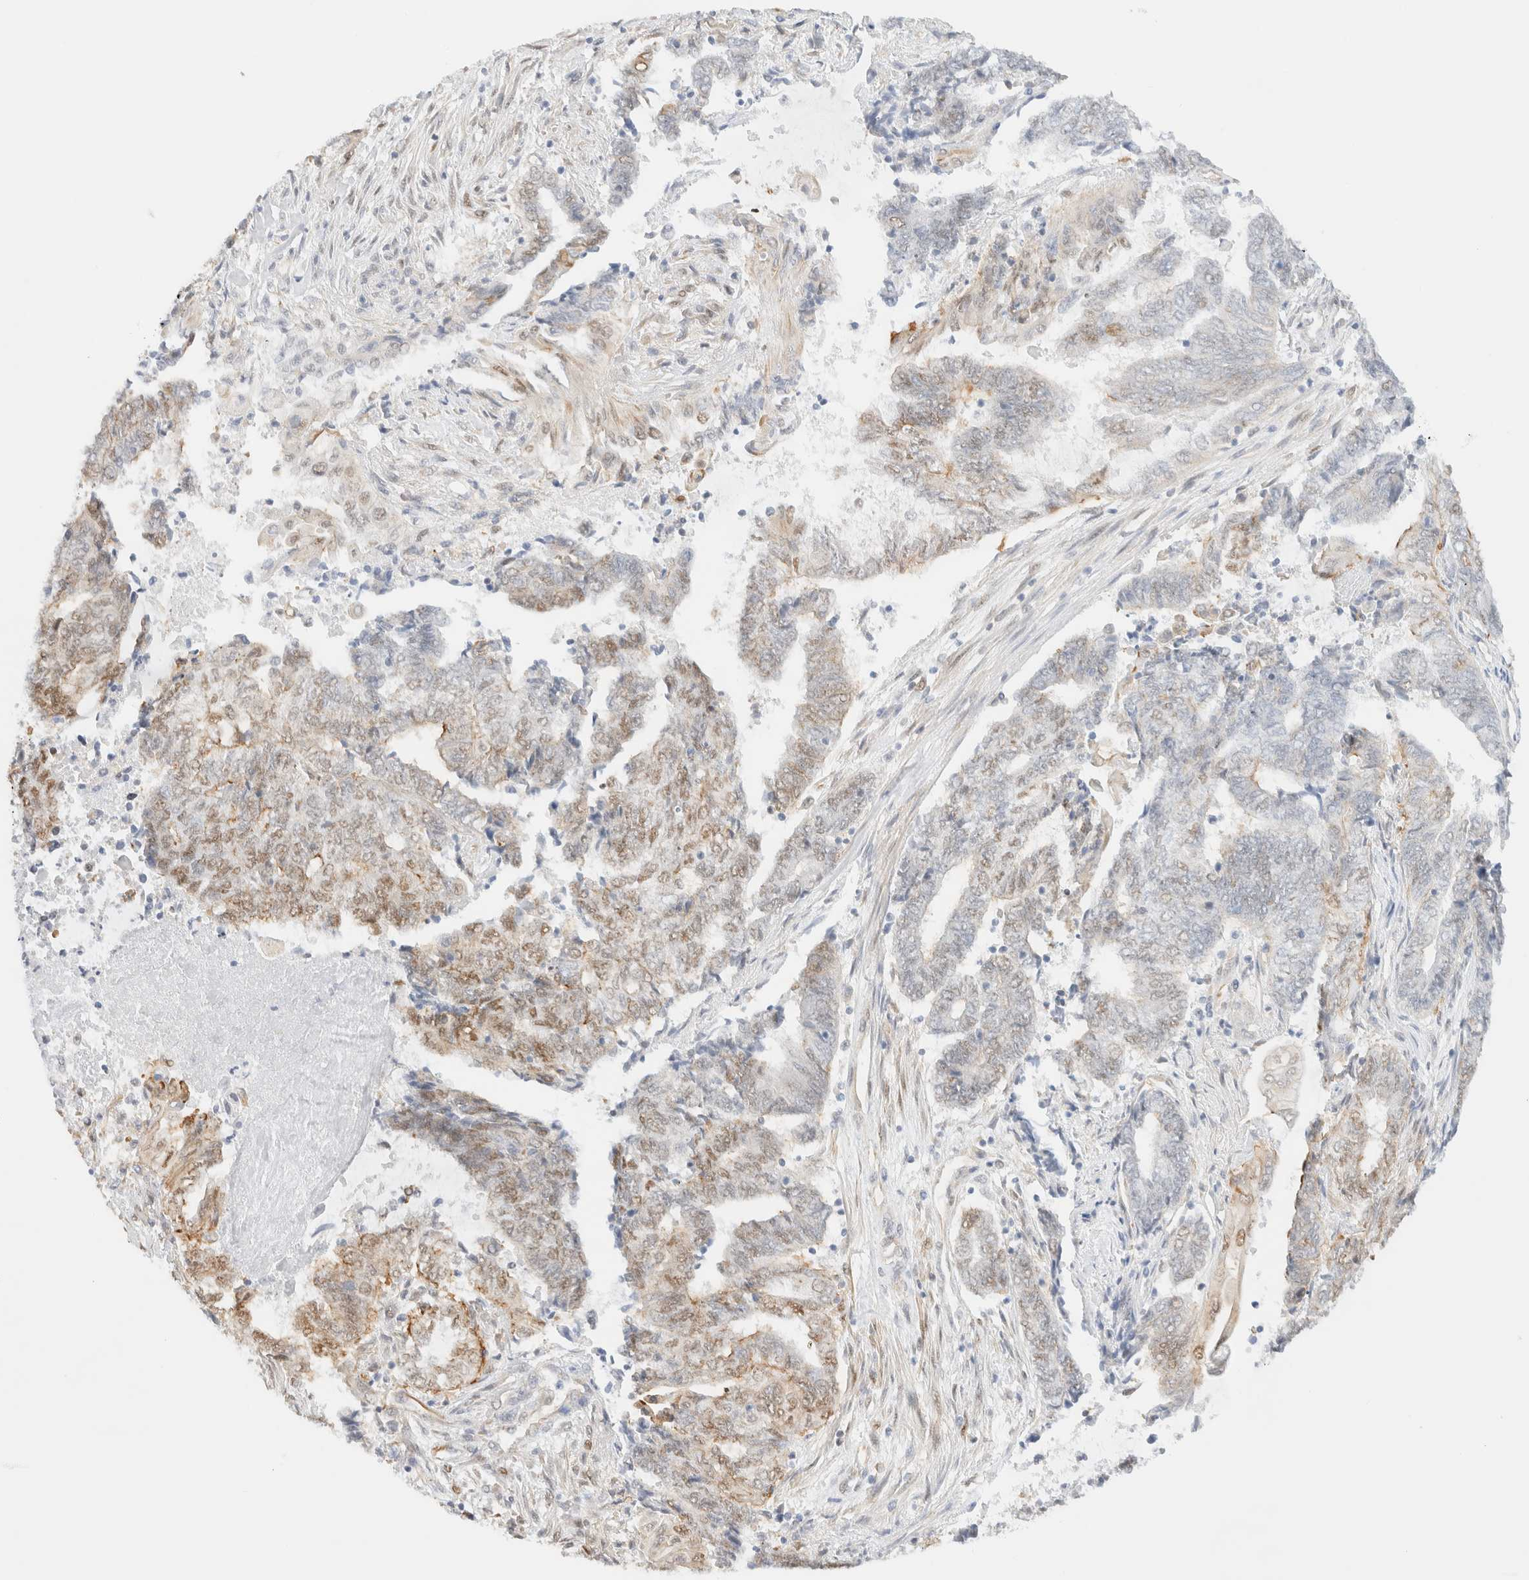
{"staining": {"intensity": "weak", "quantity": "25%-75%", "location": "cytoplasmic/membranous,nuclear"}, "tissue": "endometrial cancer", "cell_type": "Tumor cells", "image_type": "cancer", "snomed": [{"axis": "morphology", "description": "Adenocarcinoma, NOS"}, {"axis": "topography", "description": "Uterus"}, {"axis": "topography", "description": "Endometrium"}], "caption": "There is low levels of weak cytoplasmic/membranous and nuclear positivity in tumor cells of endometrial cancer (adenocarcinoma), as demonstrated by immunohistochemical staining (brown color).", "gene": "ARID5A", "patient": {"sex": "female", "age": 70}}